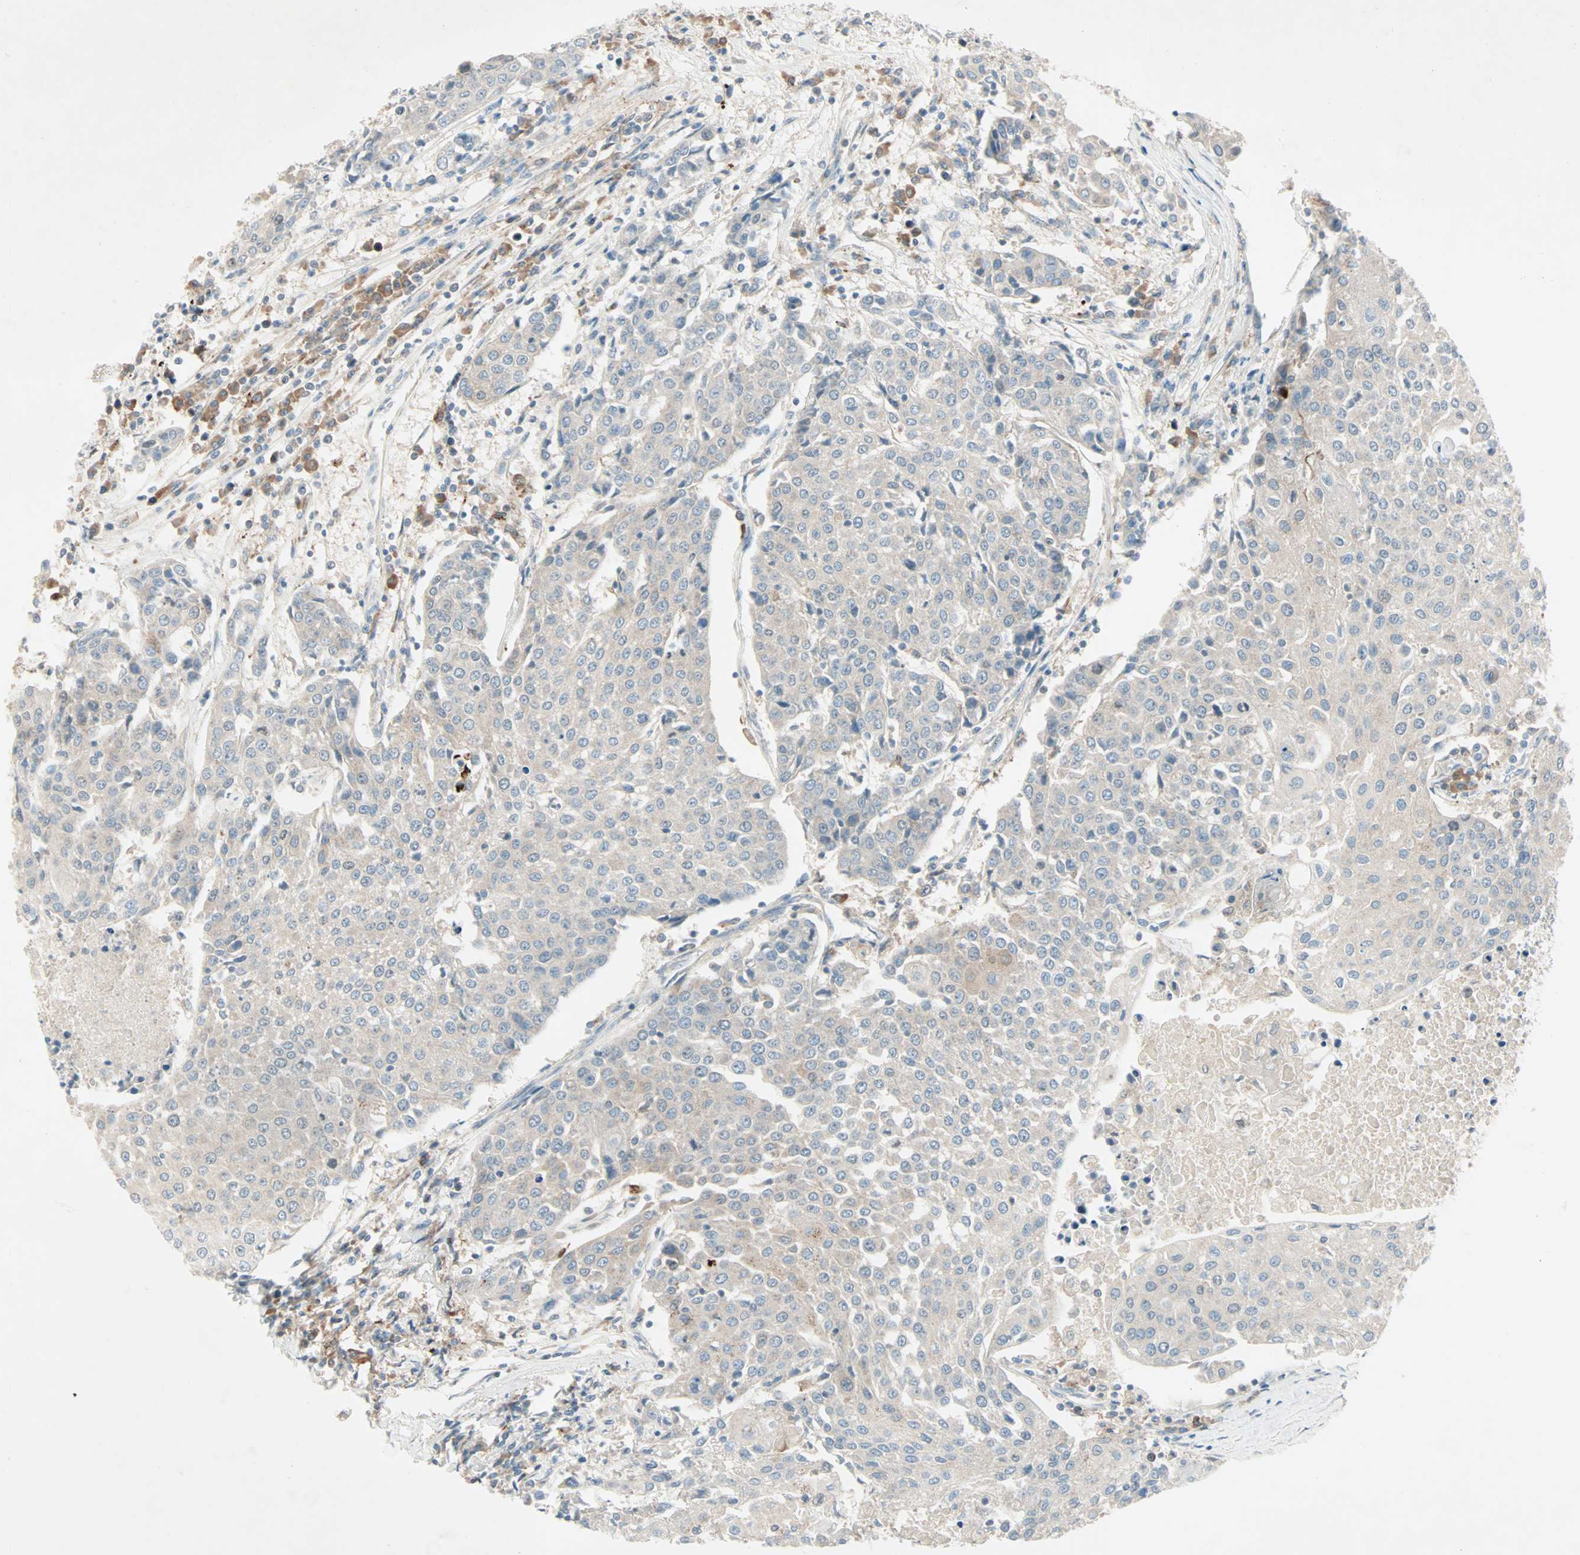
{"staining": {"intensity": "weak", "quantity": "<25%", "location": "cytoplasmic/membranous"}, "tissue": "urothelial cancer", "cell_type": "Tumor cells", "image_type": "cancer", "snomed": [{"axis": "morphology", "description": "Urothelial carcinoma, High grade"}, {"axis": "topography", "description": "Urinary bladder"}], "caption": "Photomicrograph shows no significant protein expression in tumor cells of urothelial carcinoma (high-grade).", "gene": "SMIM8", "patient": {"sex": "female", "age": 85}}